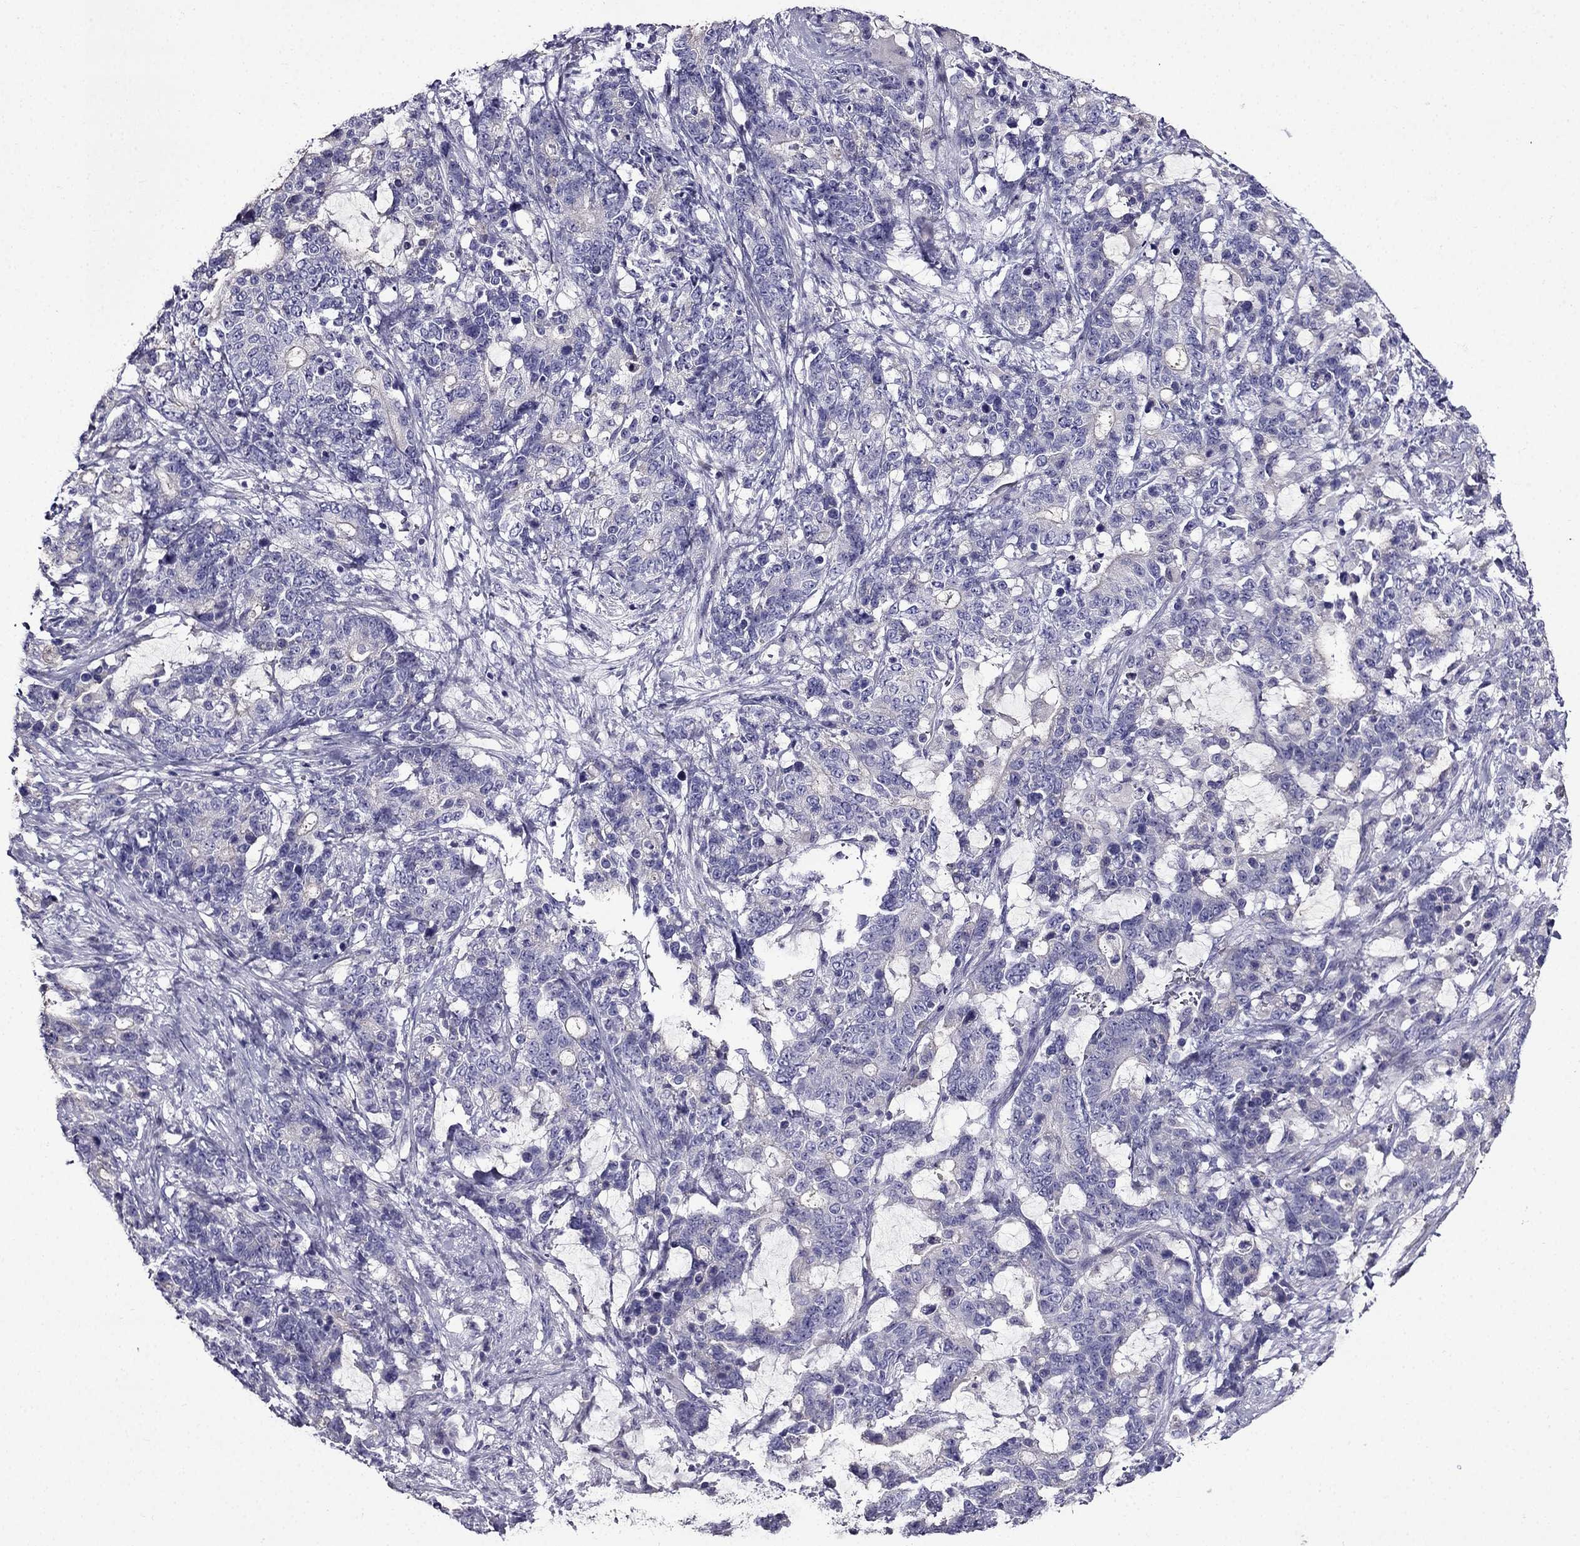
{"staining": {"intensity": "negative", "quantity": "none", "location": "none"}, "tissue": "stomach cancer", "cell_type": "Tumor cells", "image_type": "cancer", "snomed": [{"axis": "morphology", "description": "Normal tissue, NOS"}, {"axis": "morphology", "description": "Adenocarcinoma, NOS"}, {"axis": "topography", "description": "Stomach"}], "caption": "Immunohistochemical staining of stomach cancer (adenocarcinoma) exhibits no significant expression in tumor cells.", "gene": "TMEM266", "patient": {"sex": "female", "age": 64}}